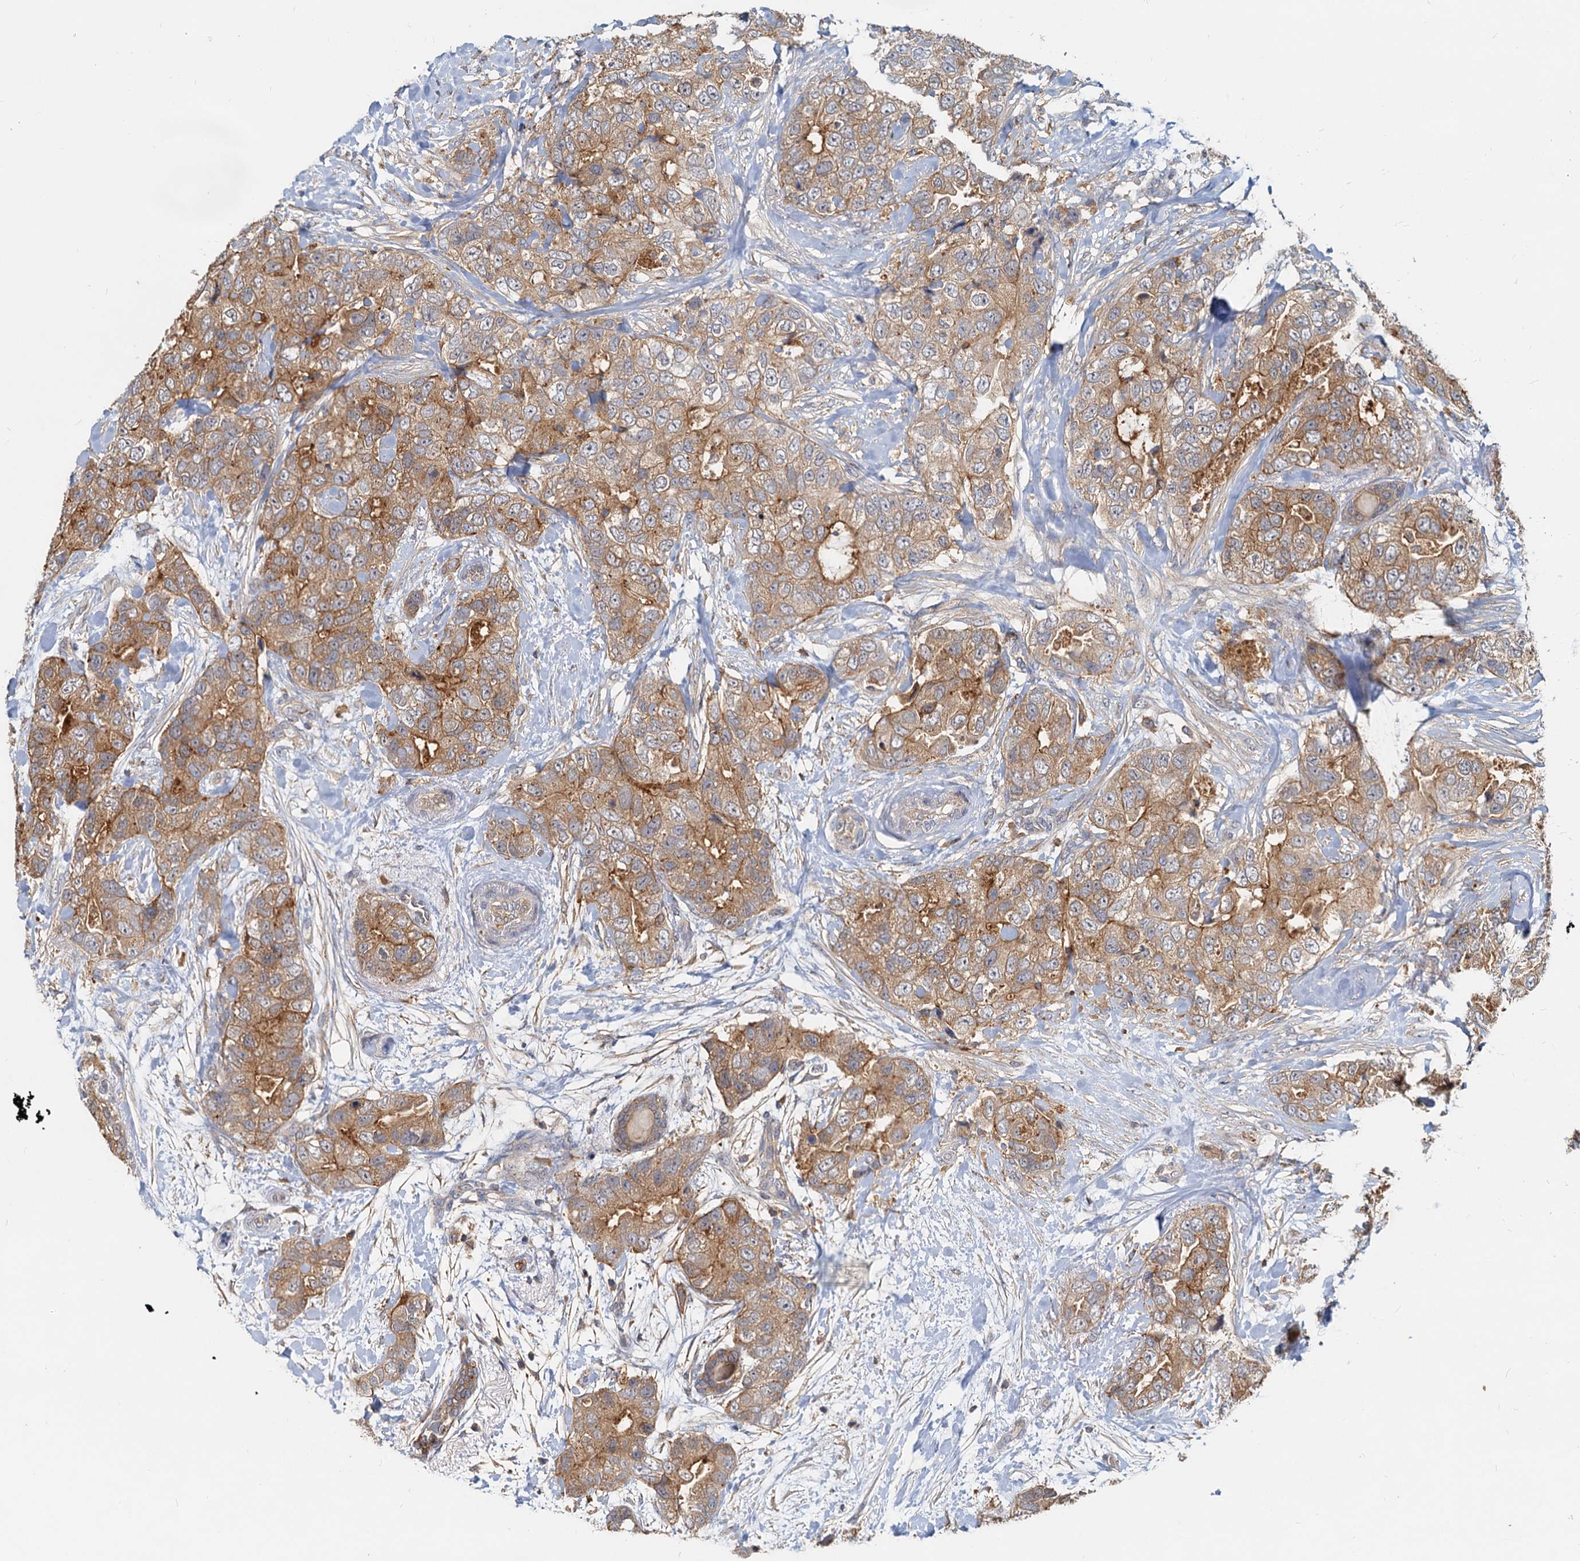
{"staining": {"intensity": "moderate", "quantity": ">75%", "location": "cytoplasmic/membranous"}, "tissue": "breast cancer", "cell_type": "Tumor cells", "image_type": "cancer", "snomed": [{"axis": "morphology", "description": "Duct carcinoma"}, {"axis": "topography", "description": "Breast"}], "caption": "IHC of human breast cancer displays medium levels of moderate cytoplasmic/membranous staining in approximately >75% of tumor cells. The staining is performed using DAB brown chromogen to label protein expression. The nuclei are counter-stained blue using hematoxylin.", "gene": "TOLLIP", "patient": {"sex": "female", "age": 62}}